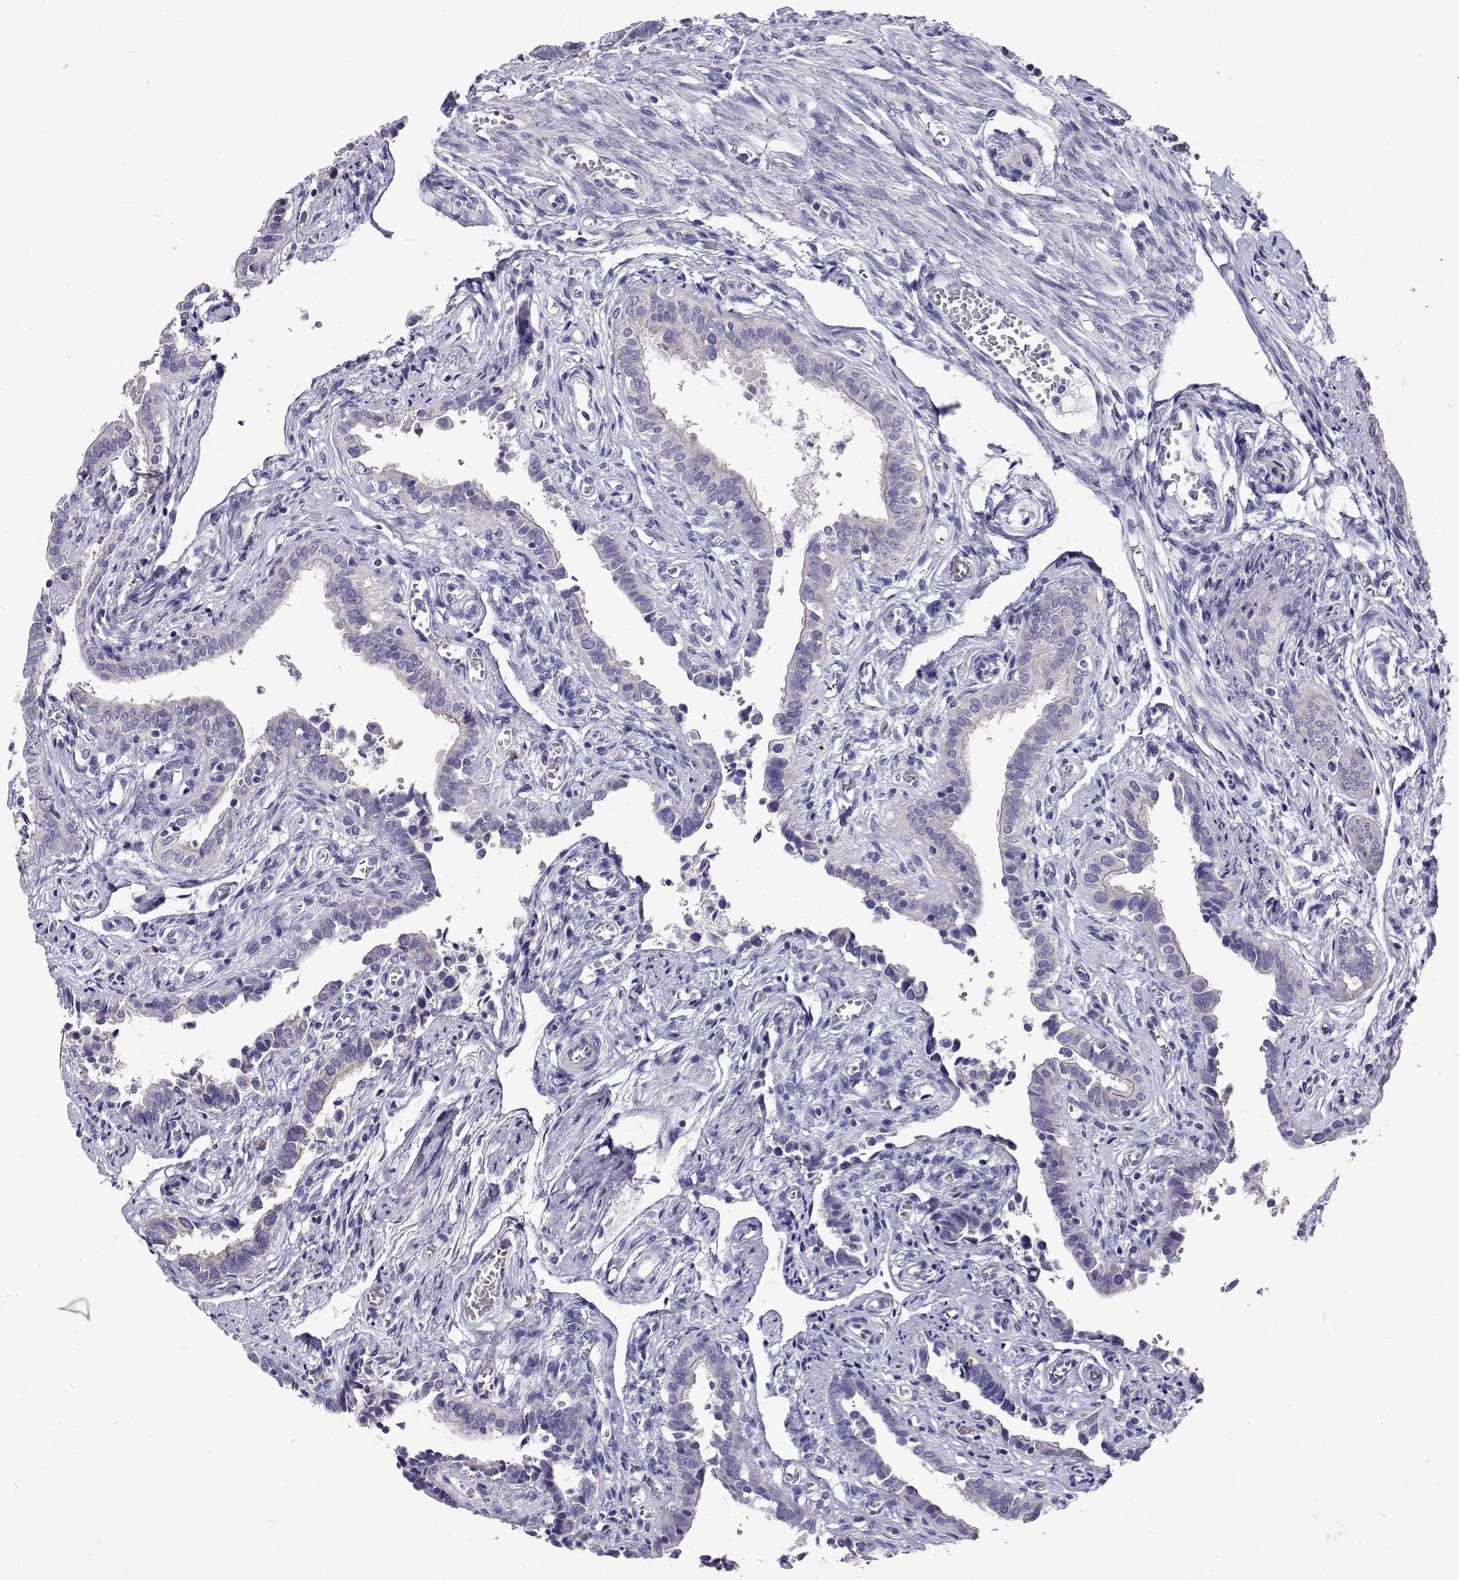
{"staining": {"intensity": "weak", "quantity": "<25%", "location": "cytoplasmic/membranous"}, "tissue": "fallopian tube", "cell_type": "Glandular cells", "image_type": "normal", "snomed": [{"axis": "morphology", "description": "Normal tissue, NOS"}, {"axis": "morphology", "description": "Carcinoma, endometroid"}, {"axis": "topography", "description": "Fallopian tube"}, {"axis": "topography", "description": "Ovary"}], "caption": "DAB immunohistochemical staining of benign human fallopian tube exhibits no significant positivity in glandular cells. (Stains: DAB (3,3'-diaminobenzidine) immunohistochemistry (IHC) with hematoxylin counter stain, Microscopy: brightfield microscopy at high magnification).", "gene": "IGSF1", "patient": {"sex": "female", "age": 42}}